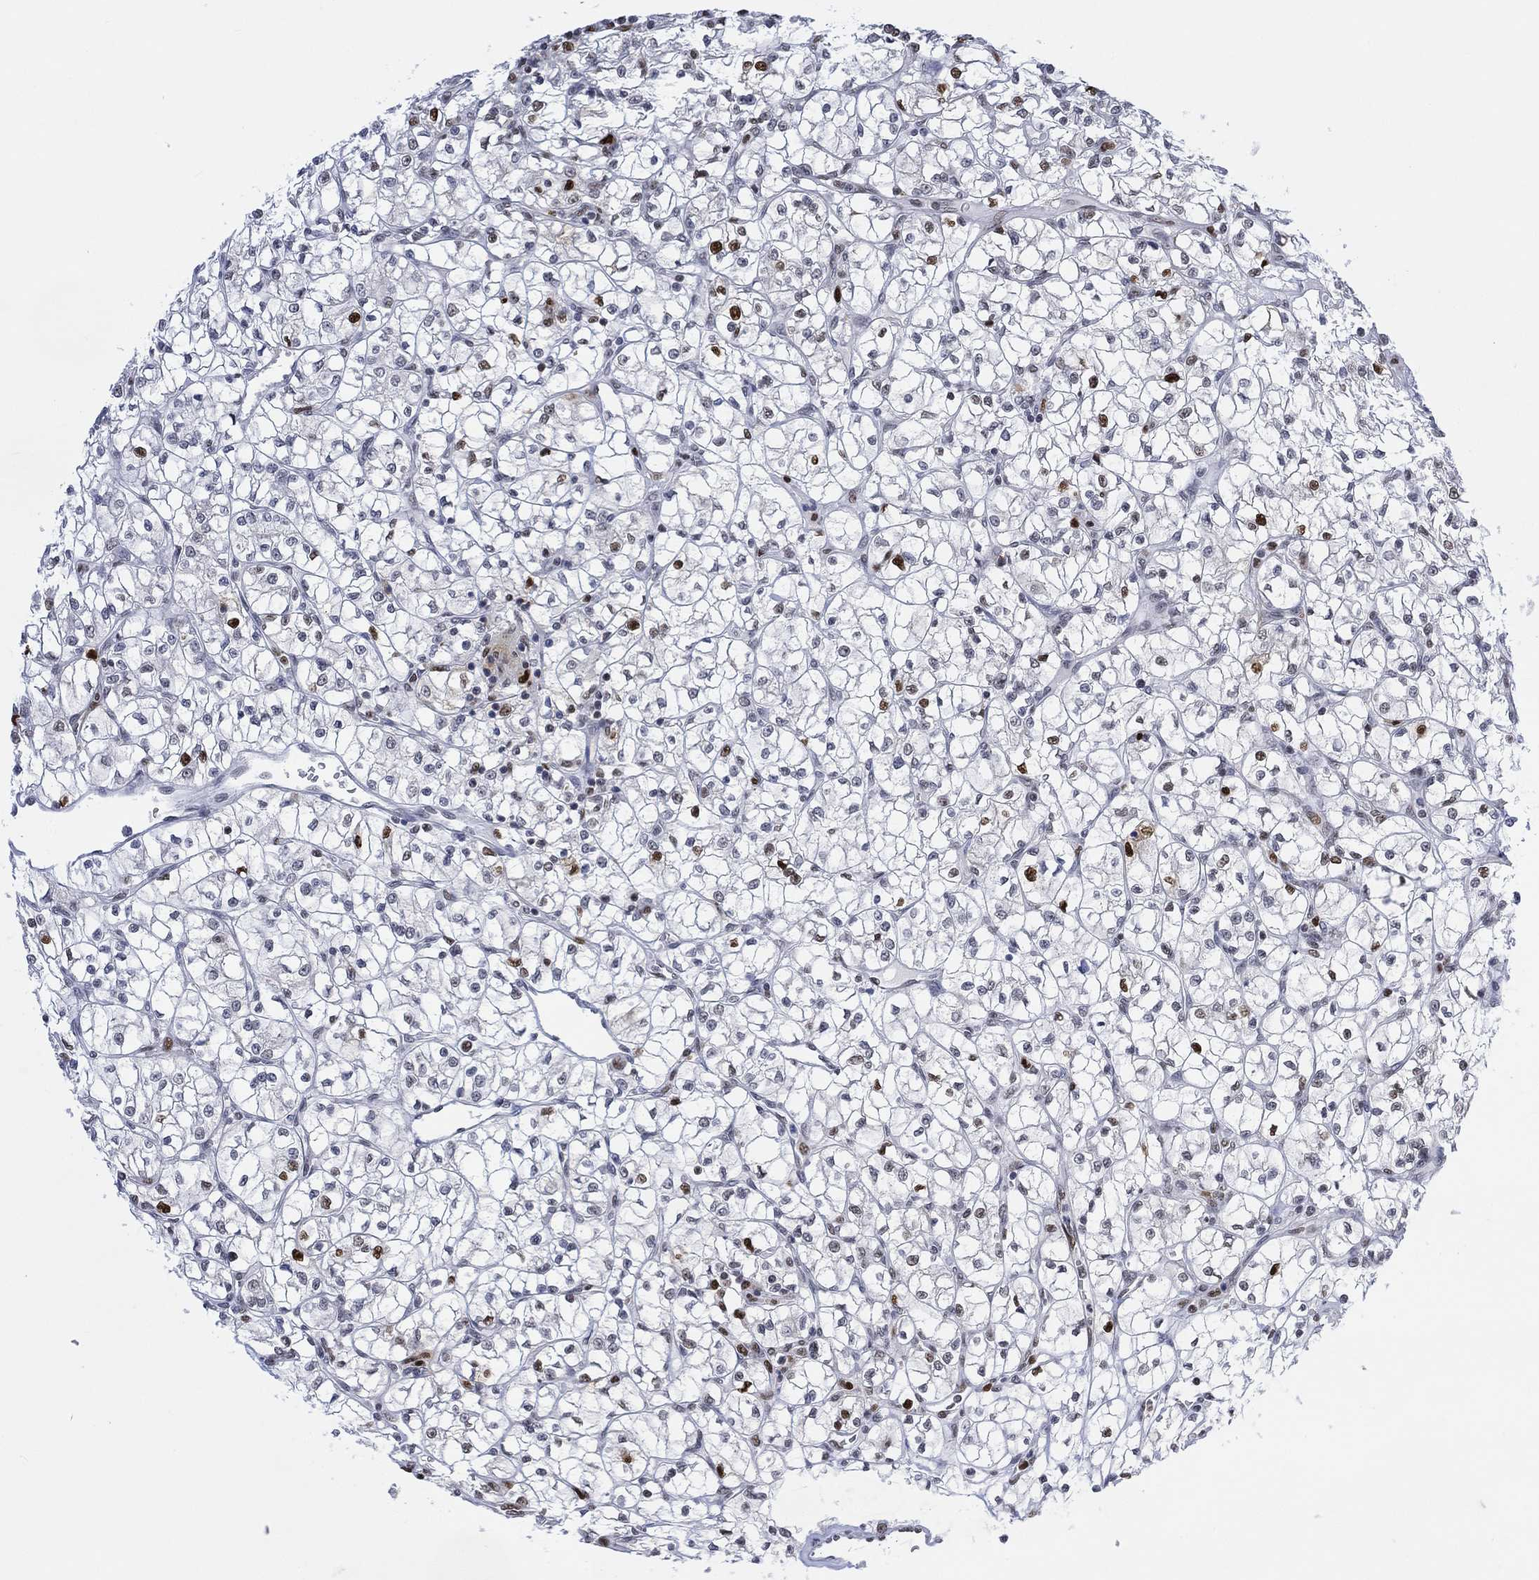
{"staining": {"intensity": "strong", "quantity": "<25%", "location": "nuclear"}, "tissue": "renal cancer", "cell_type": "Tumor cells", "image_type": "cancer", "snomed": [{"axis": "morphology", "description": "Adenocarcinoma, NOS"}, {"axis": "topography", "description": "Kidney"}], "caption": "Immunohistochemistry of human adenocarcinoma (renal) demonstrates medium levels of strong nuclear expression in about <25% of tumor cells.", "gene": "RAD54L2", "patient": {"sex": "female", "age": 64}}